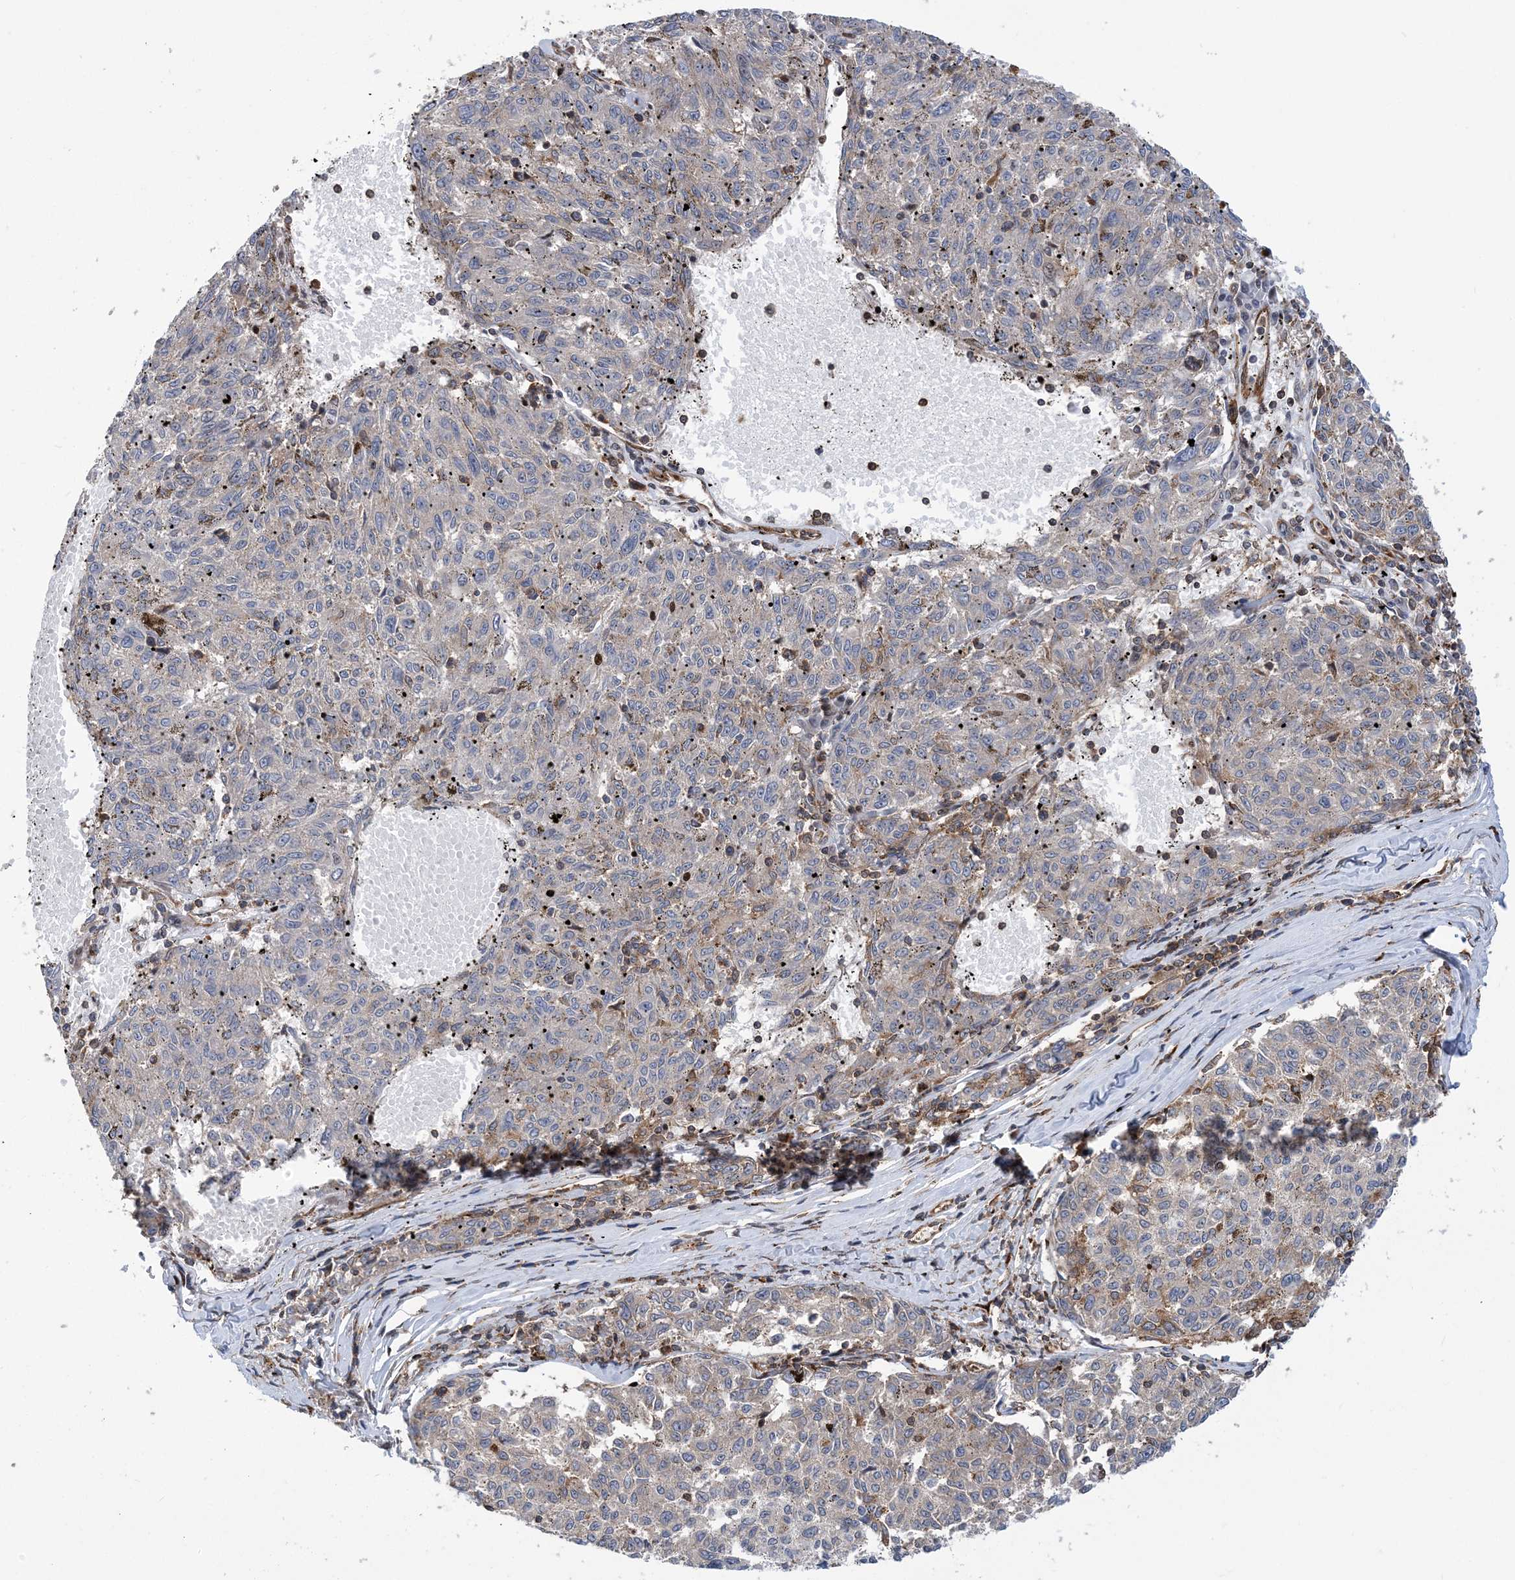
{"staining": {"intensity": "moderate", "quantity": "<25%", "location": "cytoplasmic/membranous"}, "tissue": "melanoma", "cell_type": "Tumor cells", "image_type": "cancer", "snomed": [{"axis": "morphology", "description": "Malignant melanoma, NOS"}, {"axis": "topography", "description": "Skin"}], "caption": "Tumor cells reveal low levels of moderate cytoplasmic/membranous expression in approximately <25% of cells in malignant melanoma. (Stains: DAB in brown, nuclei in blue, Microscopy: brightfield microscopy at high magnification).", "gene": "PHF1", "patient": {"sex": "female", "age": 72}}